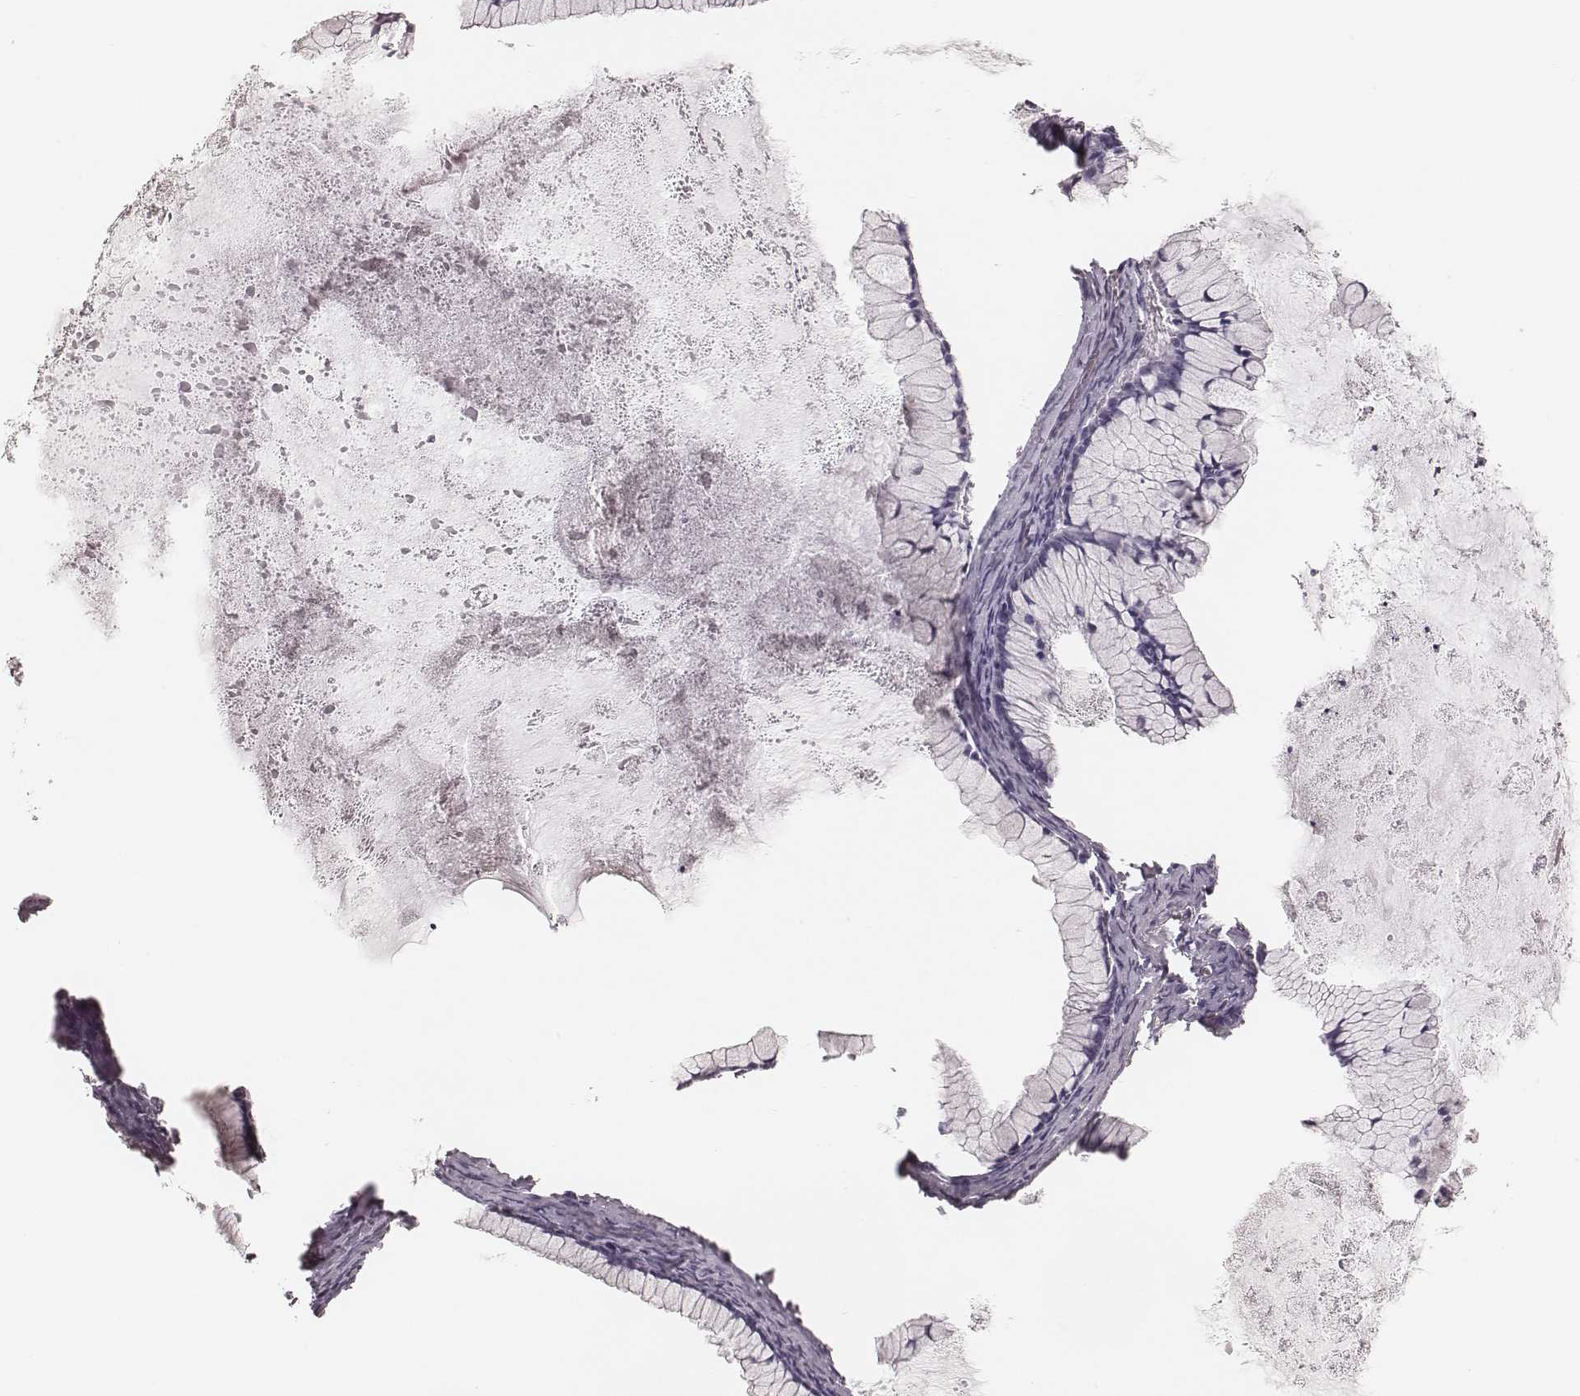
{"staining": {"intensity": "negative", "quantity": "none", "location": "none"}, "tissue": "ovarian cancer", "cell_type": "Tumor cells", "image_type": "cancer", "snomed": [{"axis": "morphology", "description": "Cystadenocarcinoma, mucinous, NOS"}, {"axis": "topography", "description": "Ovary"}], "caption": "Image shows no significant protein expression in tumor cells of ovarian cancer (mucinous cystadenocarcinoma).", "gene": "MSX1", "patient": {"sex": "female", "age": 41}}